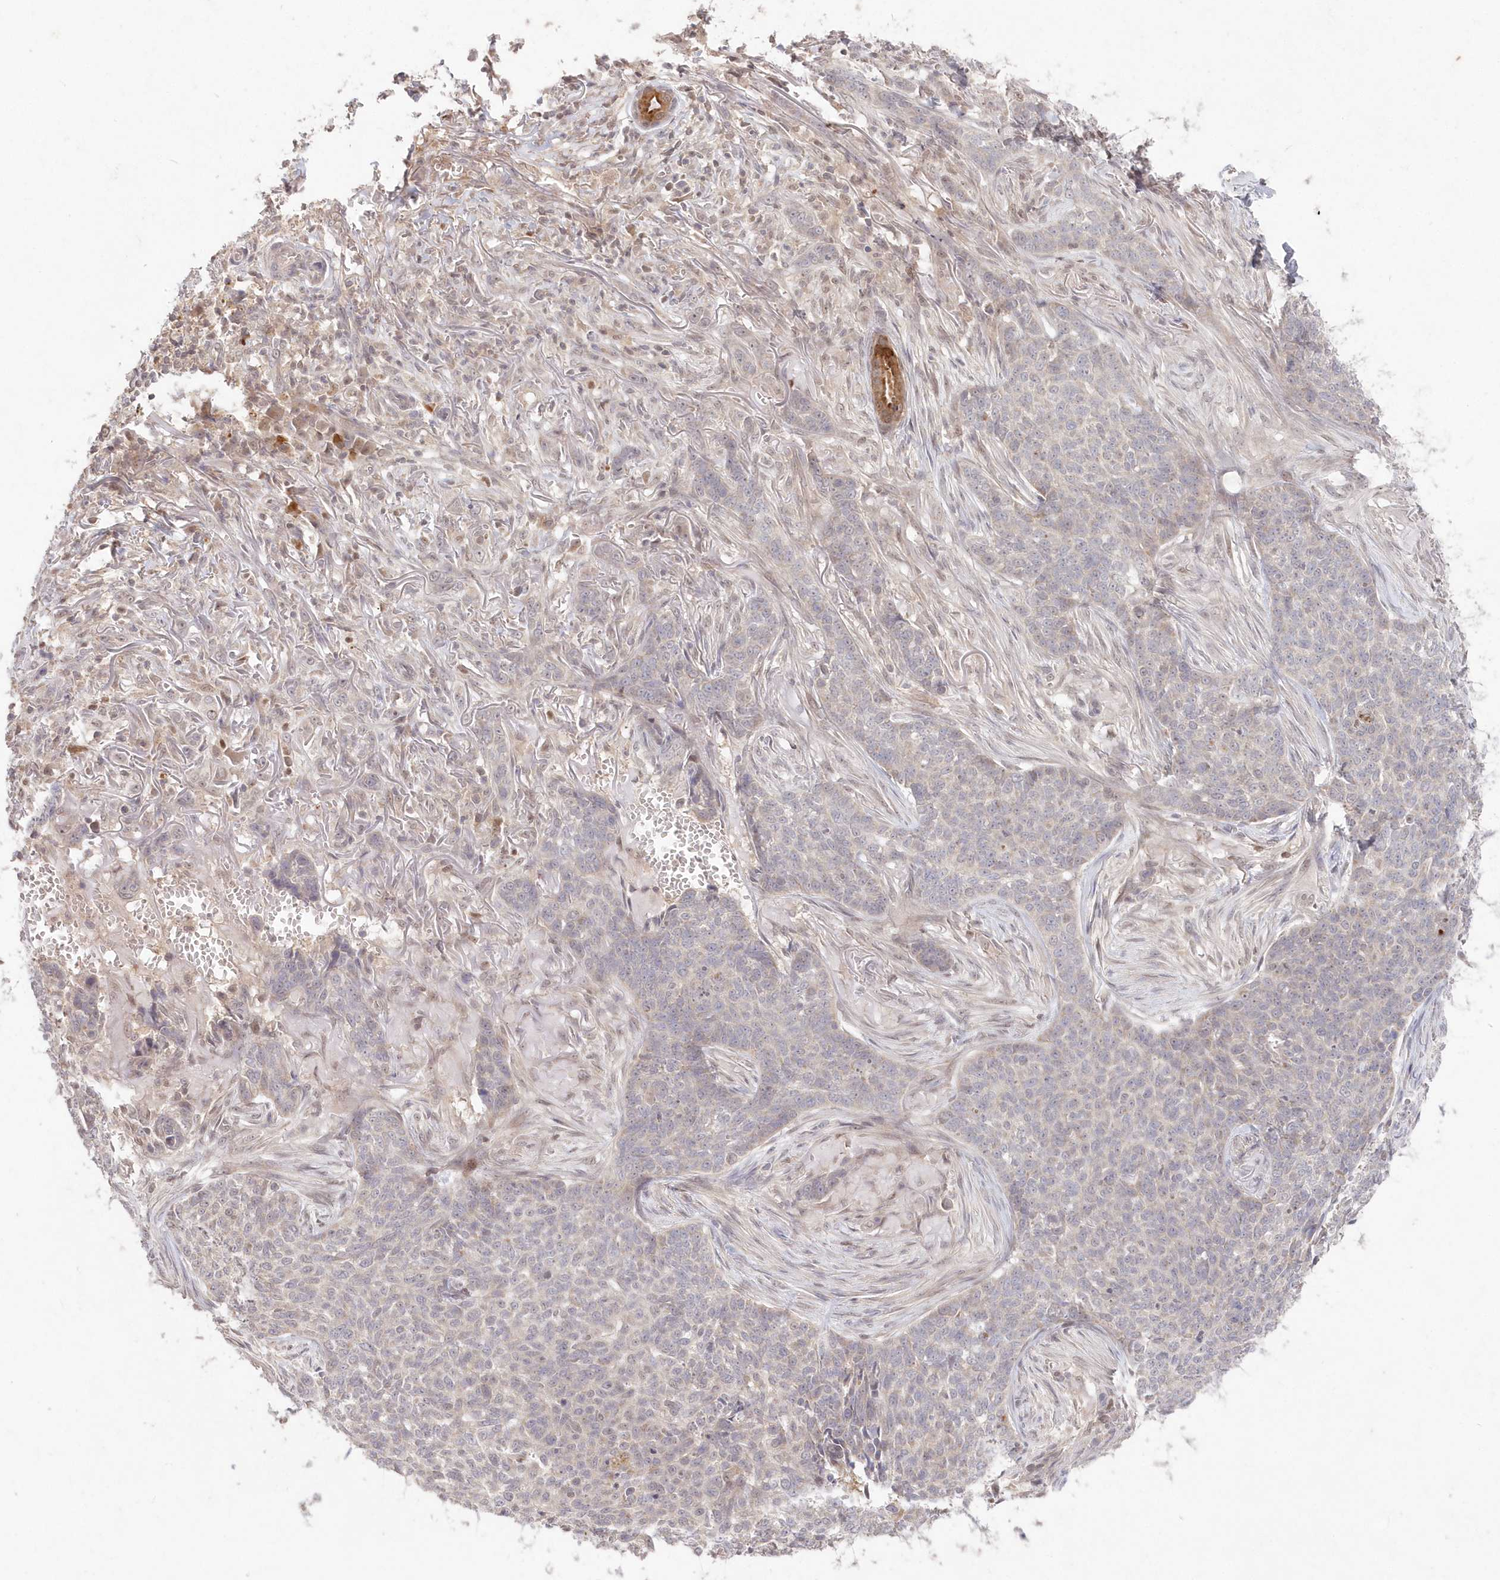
{"staining": {"intensity": "negative", "quantity": "none", "location": "none"}, "tissue": "skin cancer", "cell_type": "Tumor cells", "image_type": "cancer", "snomed": [{"axis": "morphology", "description": "Basal cell carcinoma"}, {"axis": "topography", "description": "Skin"}], "caption": "This photomicrograph is of skin cancer stained with IHC to label a protein in brown with the nuclei are counter-stained blue. There is no staining in tumor cells.", "gene": "ASCC1", "patient": {"sex": "male", "age": 85}}